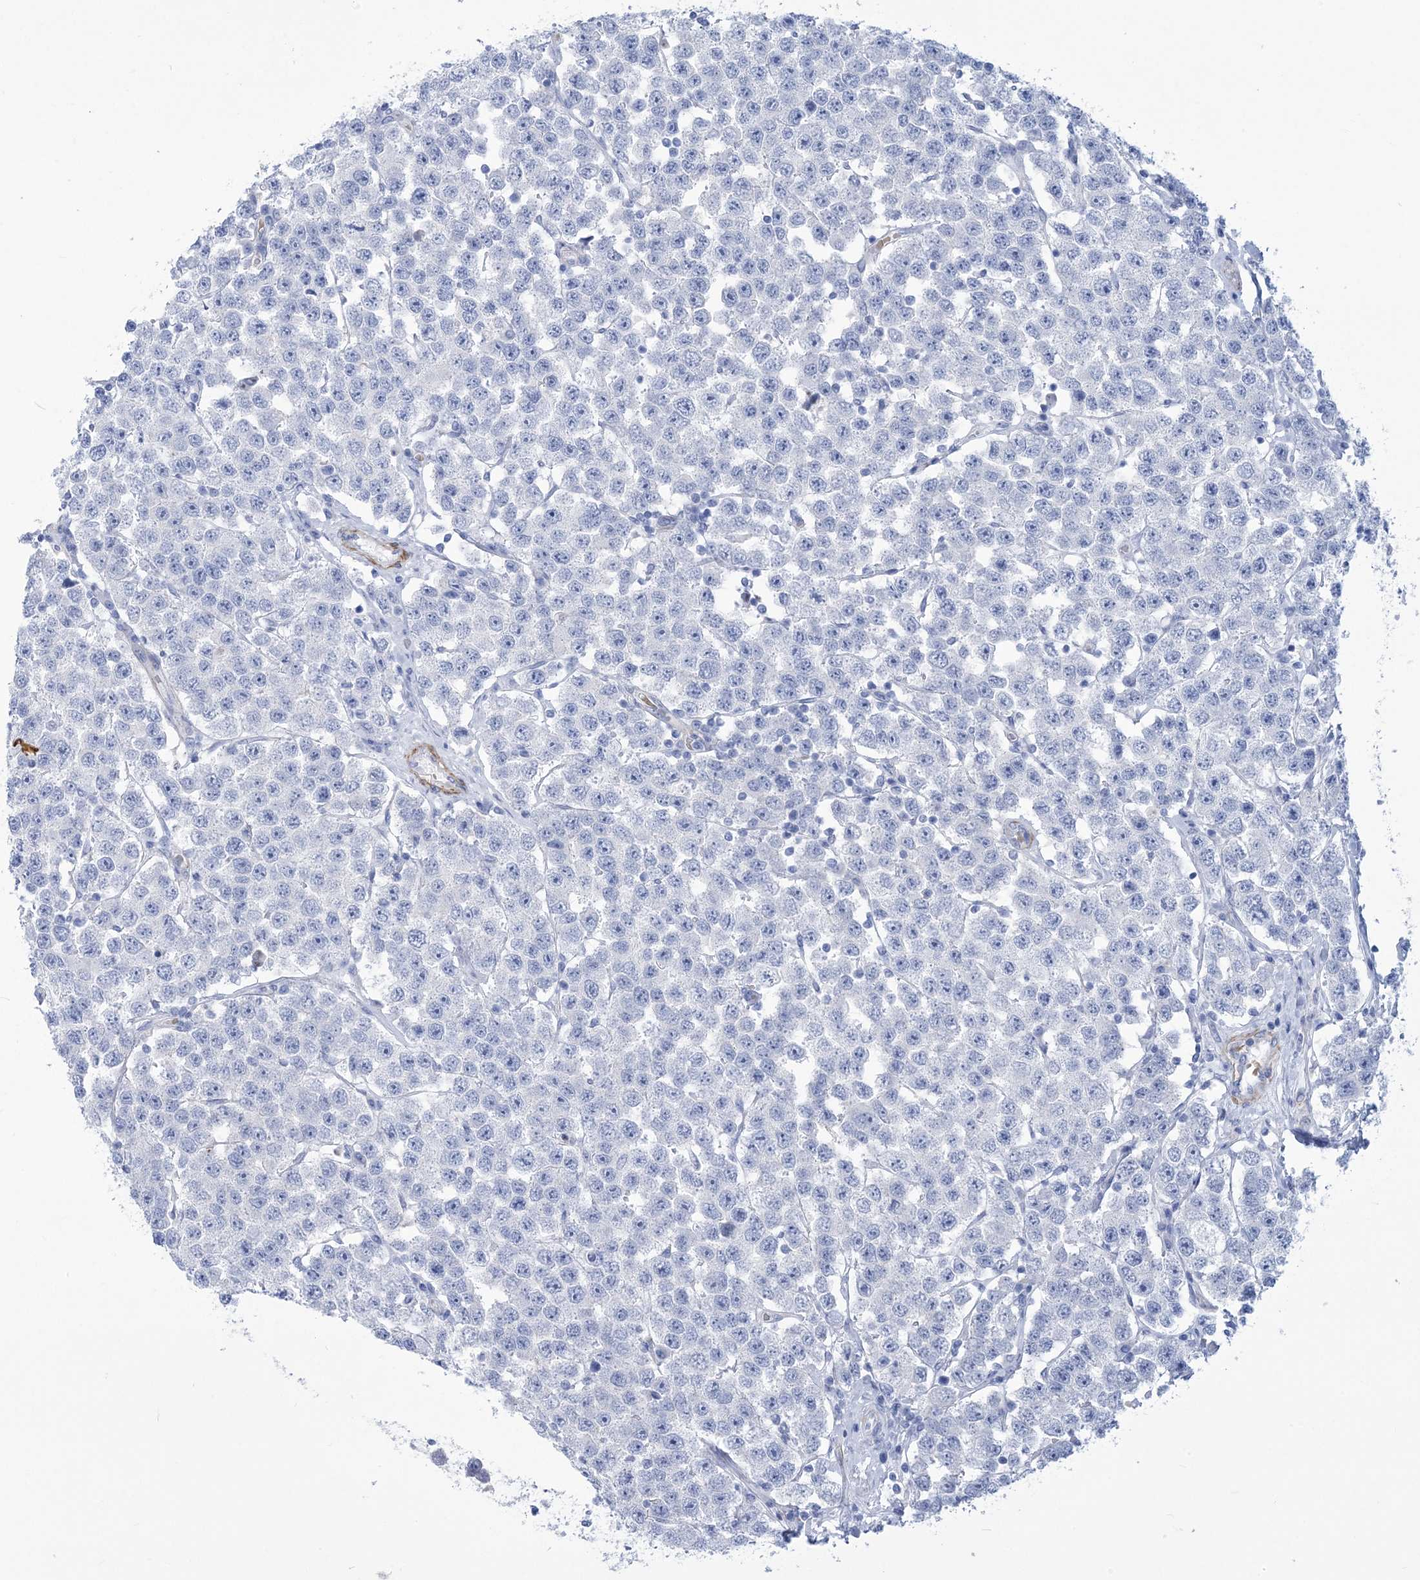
{"staining": {"intensity": "negative", "quantity": "none", "location": "none"}, "tissue": "testis cancer", "cell_type": "Tumor cells", "image_type": "cancer", "snomed": [{"axis": "morphology", "description": "Seminoma, NOS"}, {"axis": "topography", "description": "Testis"}], "caption": "Human testis seminoma stained for a protein using immunohistochemistry (IHC) exhibits no staining in tumor cells.", "gene": "WDR74", "patient": {"sex": "male", "age": 28}}